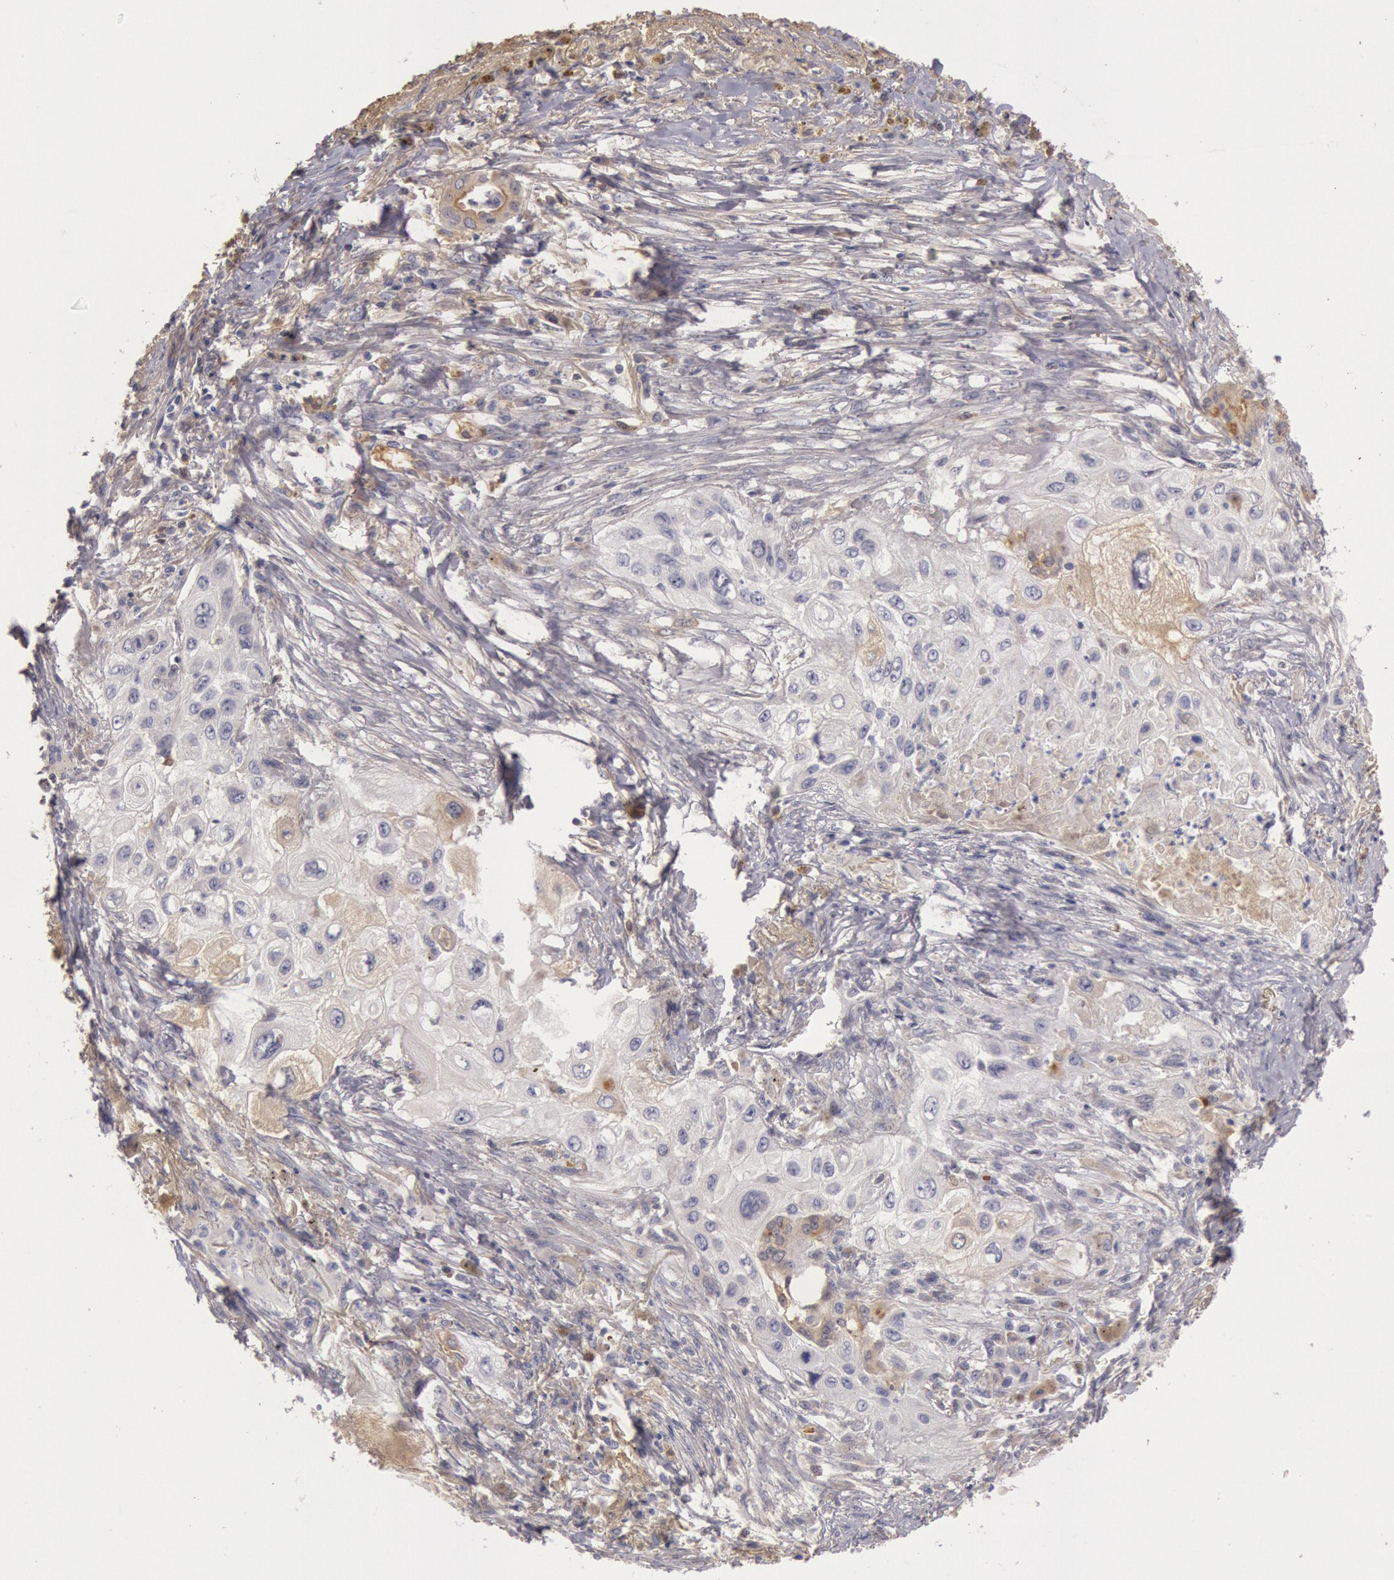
{"staining": {"intensity": "negative", "quantity": "none", "location": "none"}, "tissue": "lung cancer", "cell_type": "Tumor cells", "image_type": "cancer", "snomed": [{"axis": "morphology", "description": "Squamous cell carcinoma, NOS"}, {"axis": "topography", "description": "Lung"}], "caption": "High power microscopy micrograph of an immunohistochemistry micrograph of squamous cell carcinoma (lung), revealing no significant expression in tumor cells.", "gene": "C1R", "patient": {"sex": "male", "age": 71}}